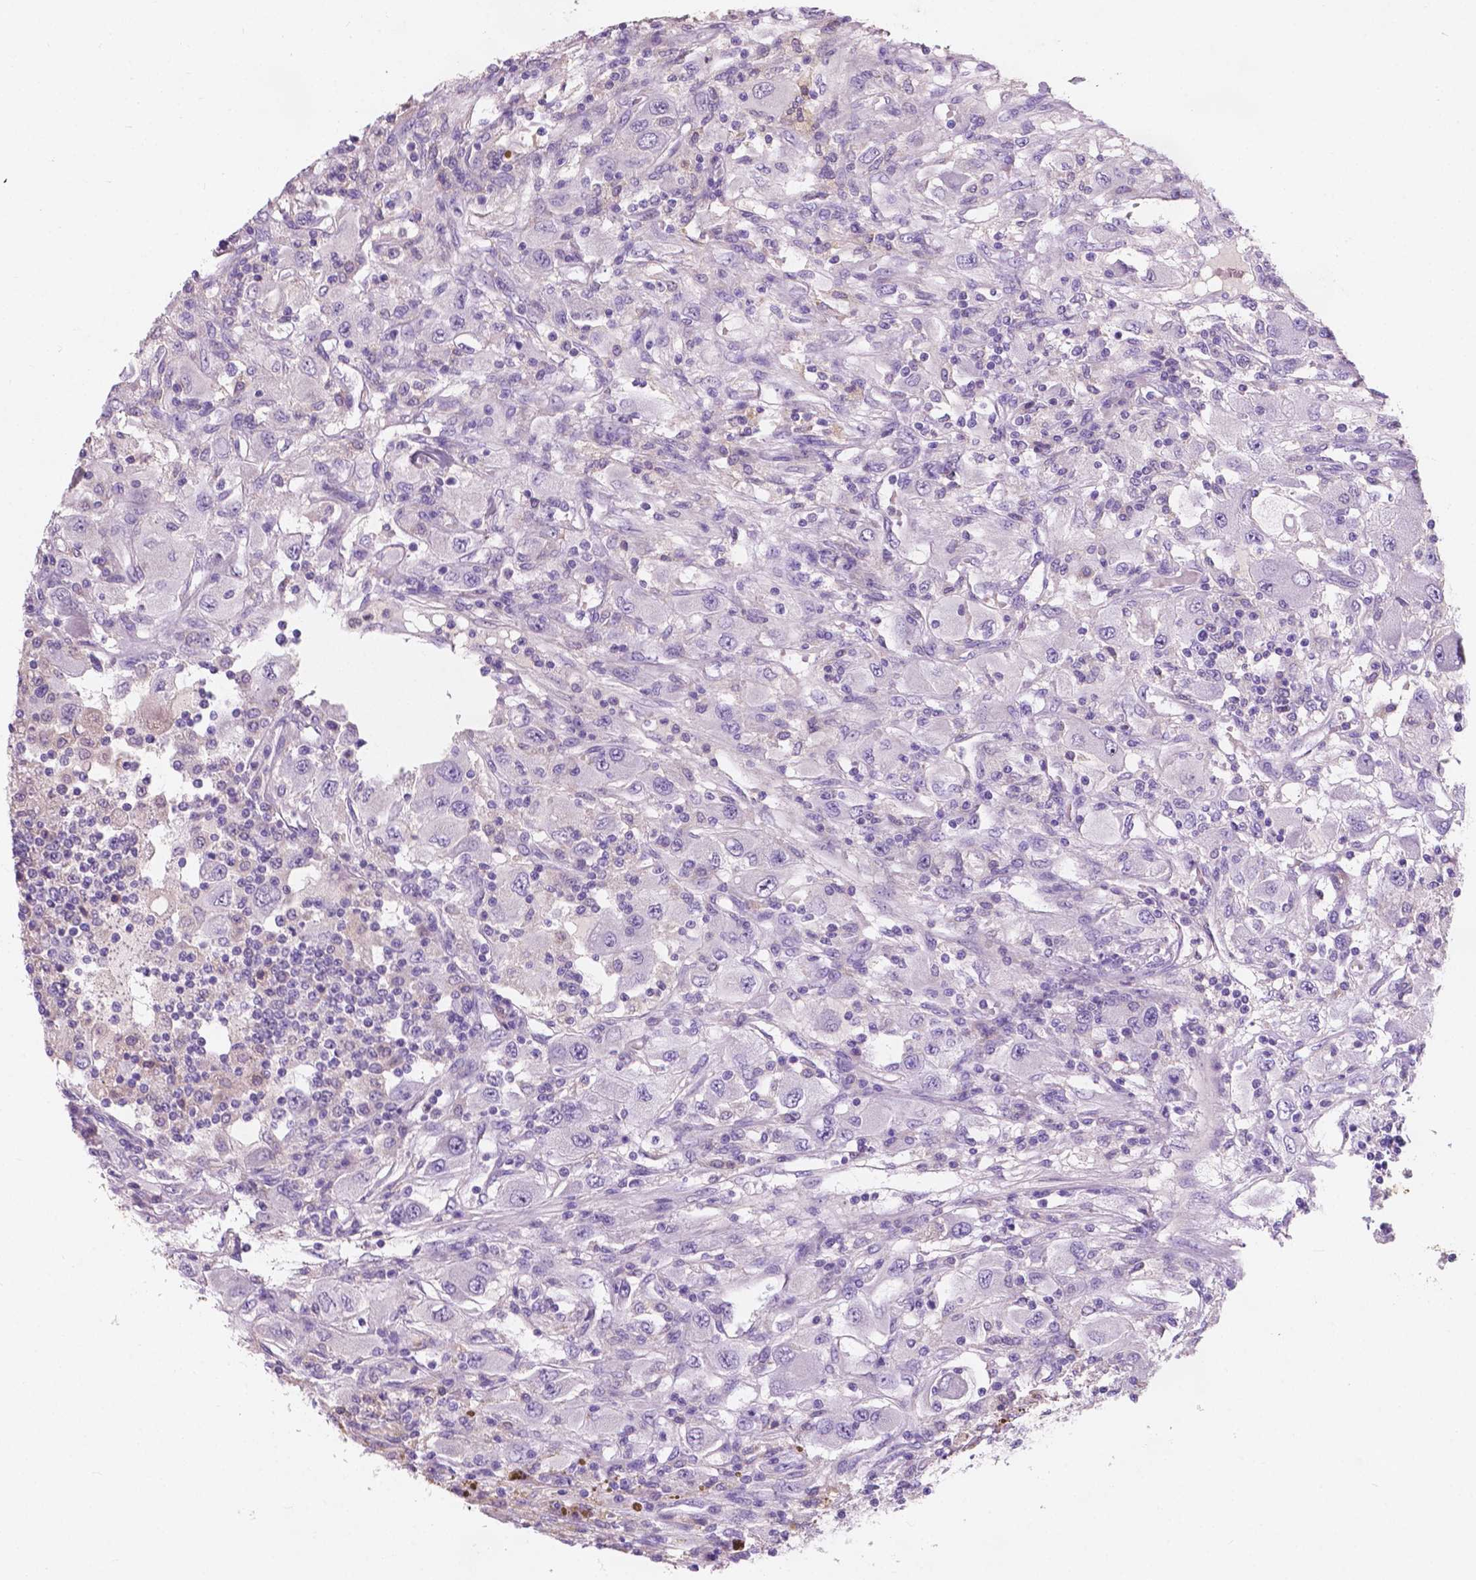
{"staining": {"intensity": "negative", "quantity": "none", "location": "none"}, "tissue": "renal cancer", "cell_type": "Tumor cells", "image_type": "cancer", "snomed": [{"axis": "morphology", "description": "Adenocarcinoma, NOS"}, {"axis": "topography", "description": "Kidney"}], "caption": "Immunohistochemistry (IHC) image of human adenocarcinoma (renal) stained for a protein (brown), which exhibits no staining in tumor cells. (Immunohistochemistry (IHC), brightfield microscopy, high magnification).", "gene": "IREB2", "patient": {"sex": "female", "age": 67}}